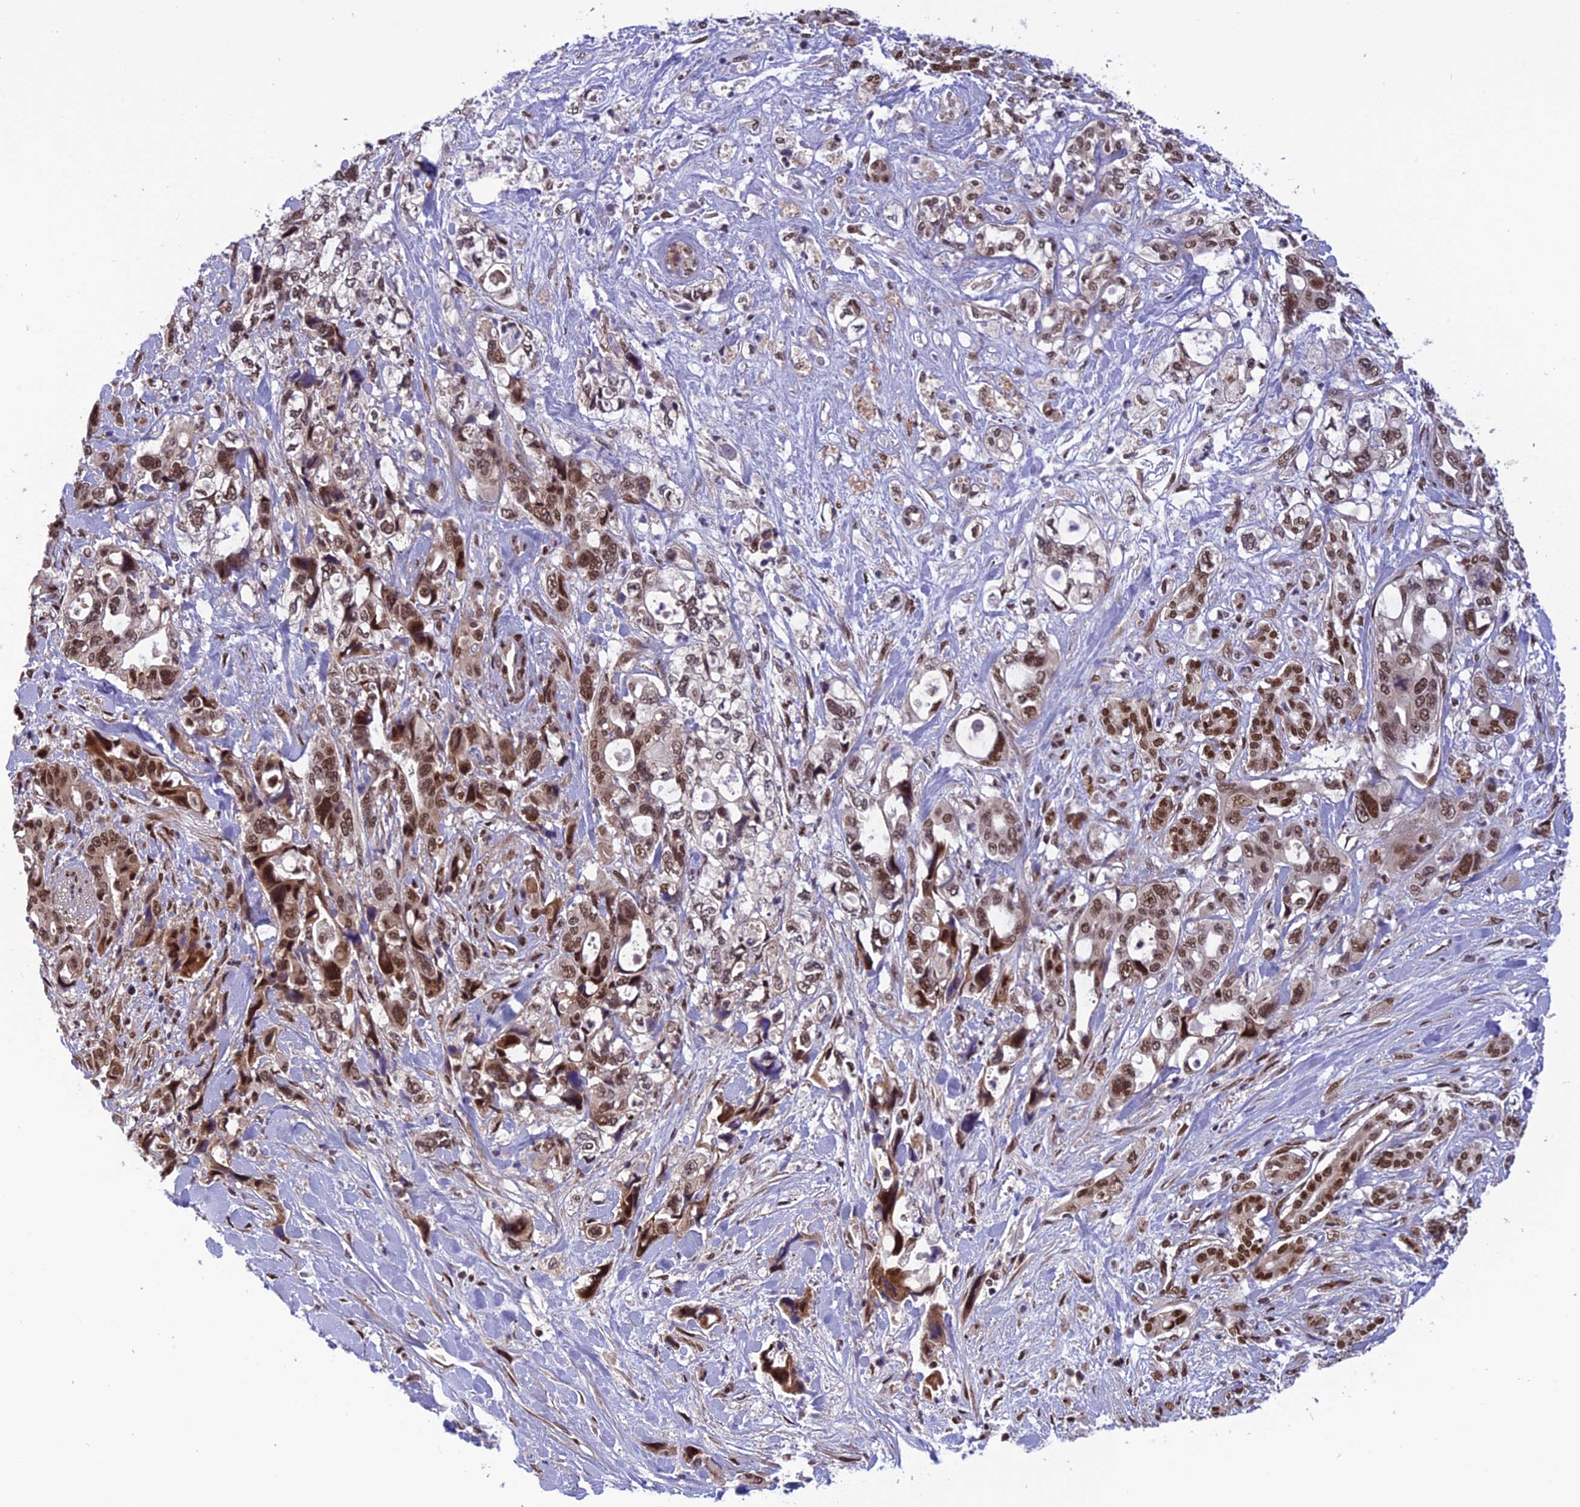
{"staining": {"intensity": "moderate", "quantity": ">75%", "location": "nuclear"}, "tissue": "pancreatic cancer", "cell_type": "Tumor cells", "image_type": "cancer", "snomed": [{"axis": "morphology", "description": "Adenocarcinoma, NOS"}, {"axis": "topography", "description": "Pancreas"}], "caption": "Pancreatic adenocarcinoma tissue shows moderate nuclear positivity in about >75% of tumor cells", "gene": "RTRAF", "patient": {"sex": "male", "age": 46}}